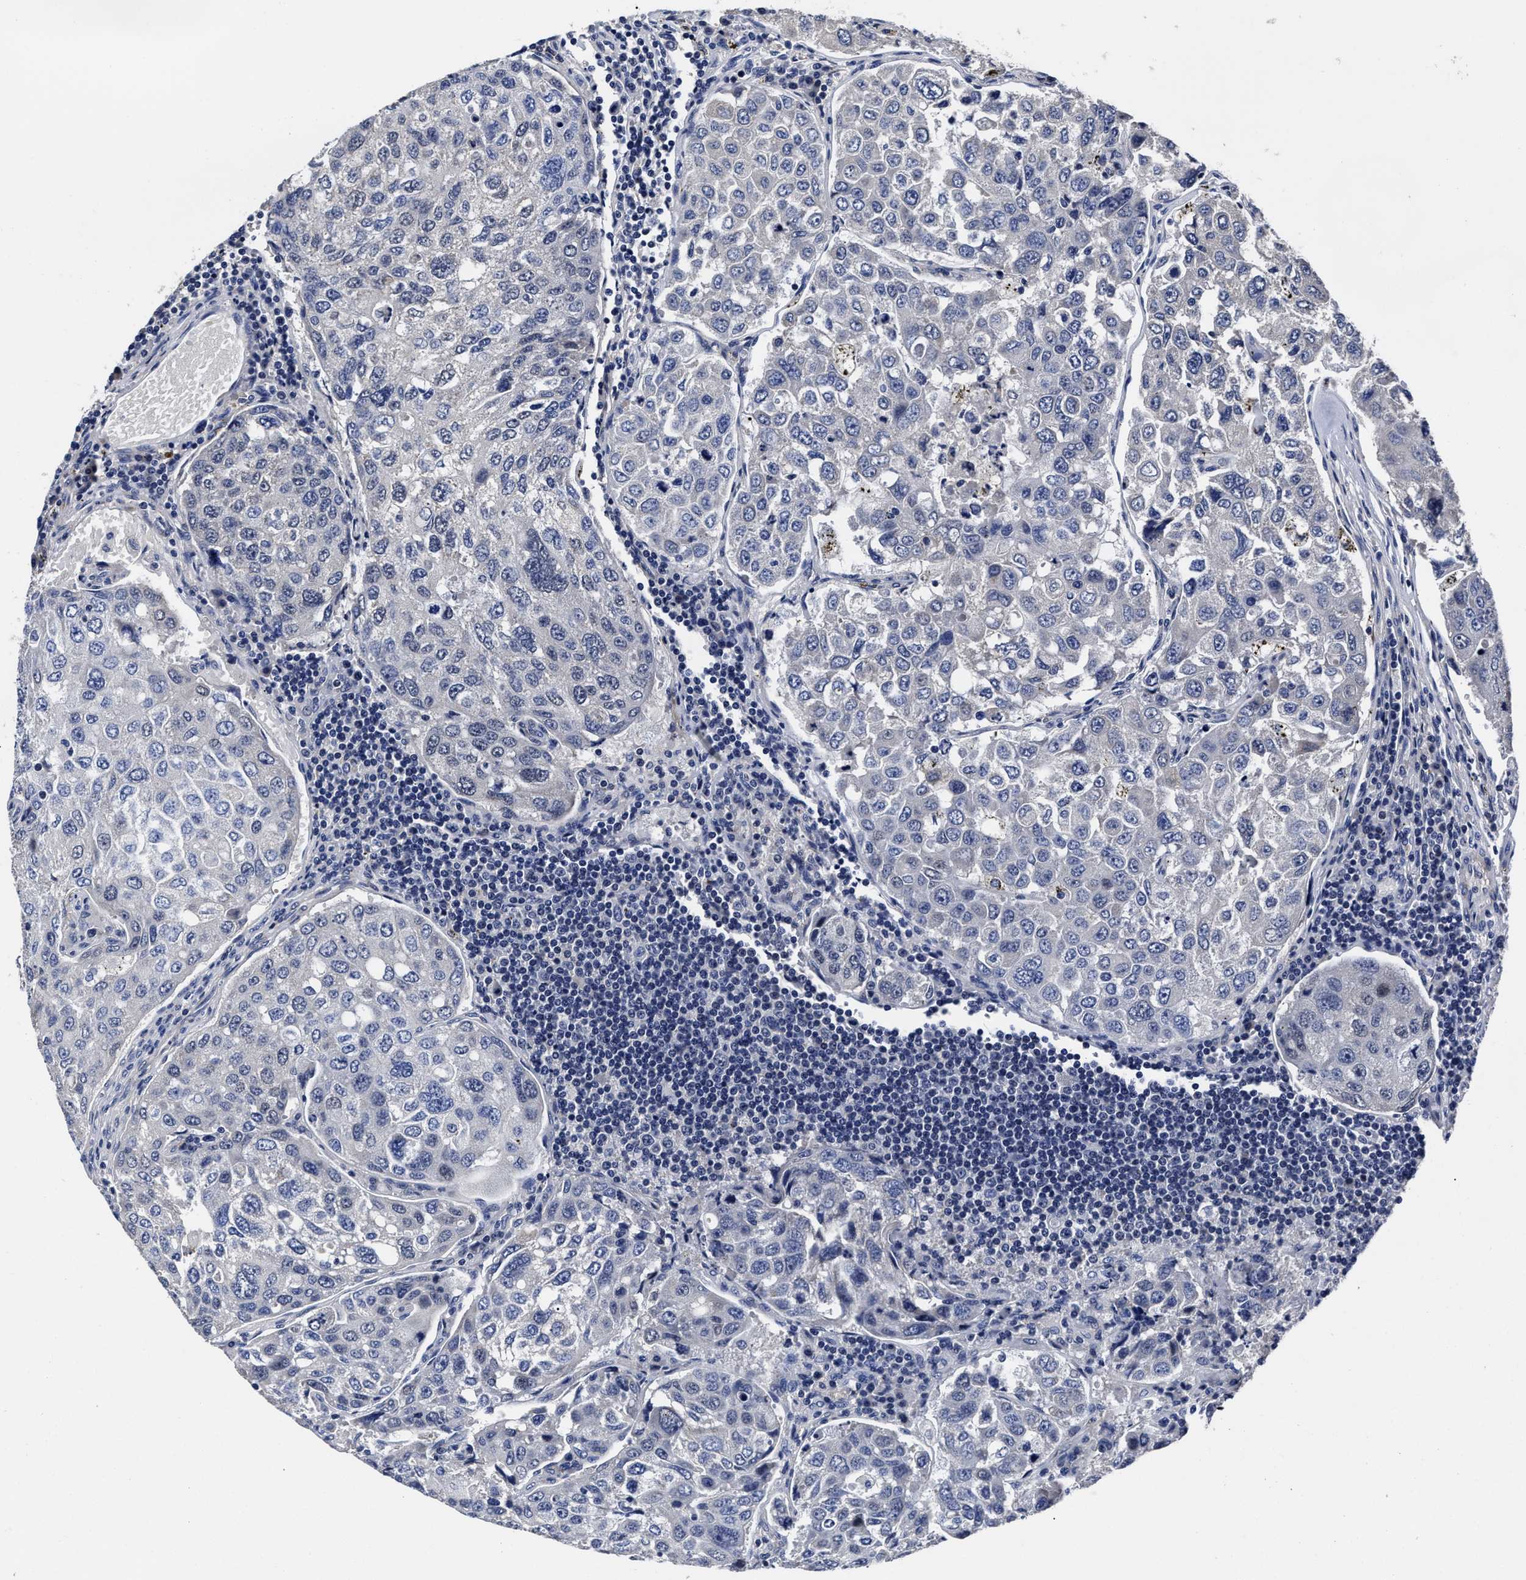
{"staining": {"intensity": "negative", "quantity": "none", "location": "none"}, "tissue": "urothelial cancer", "cell_type": "Tumor cells", "image_type": "cancer", "snomed": [{"axis": "morphology", "description": "Urothelial carcinoma, High grade"}, {"axis": "topography", "description": "Lymph node"}, {"axis": "topography", "description": "Urinary bladder"}], "caption": "Human urothelial cancer stained for a protein using immunohistochemistry (IHC) reveals no positivity in tumor cells.", "gene": "OLFML2A", "patient": {"sex": "male", "age": 51}}